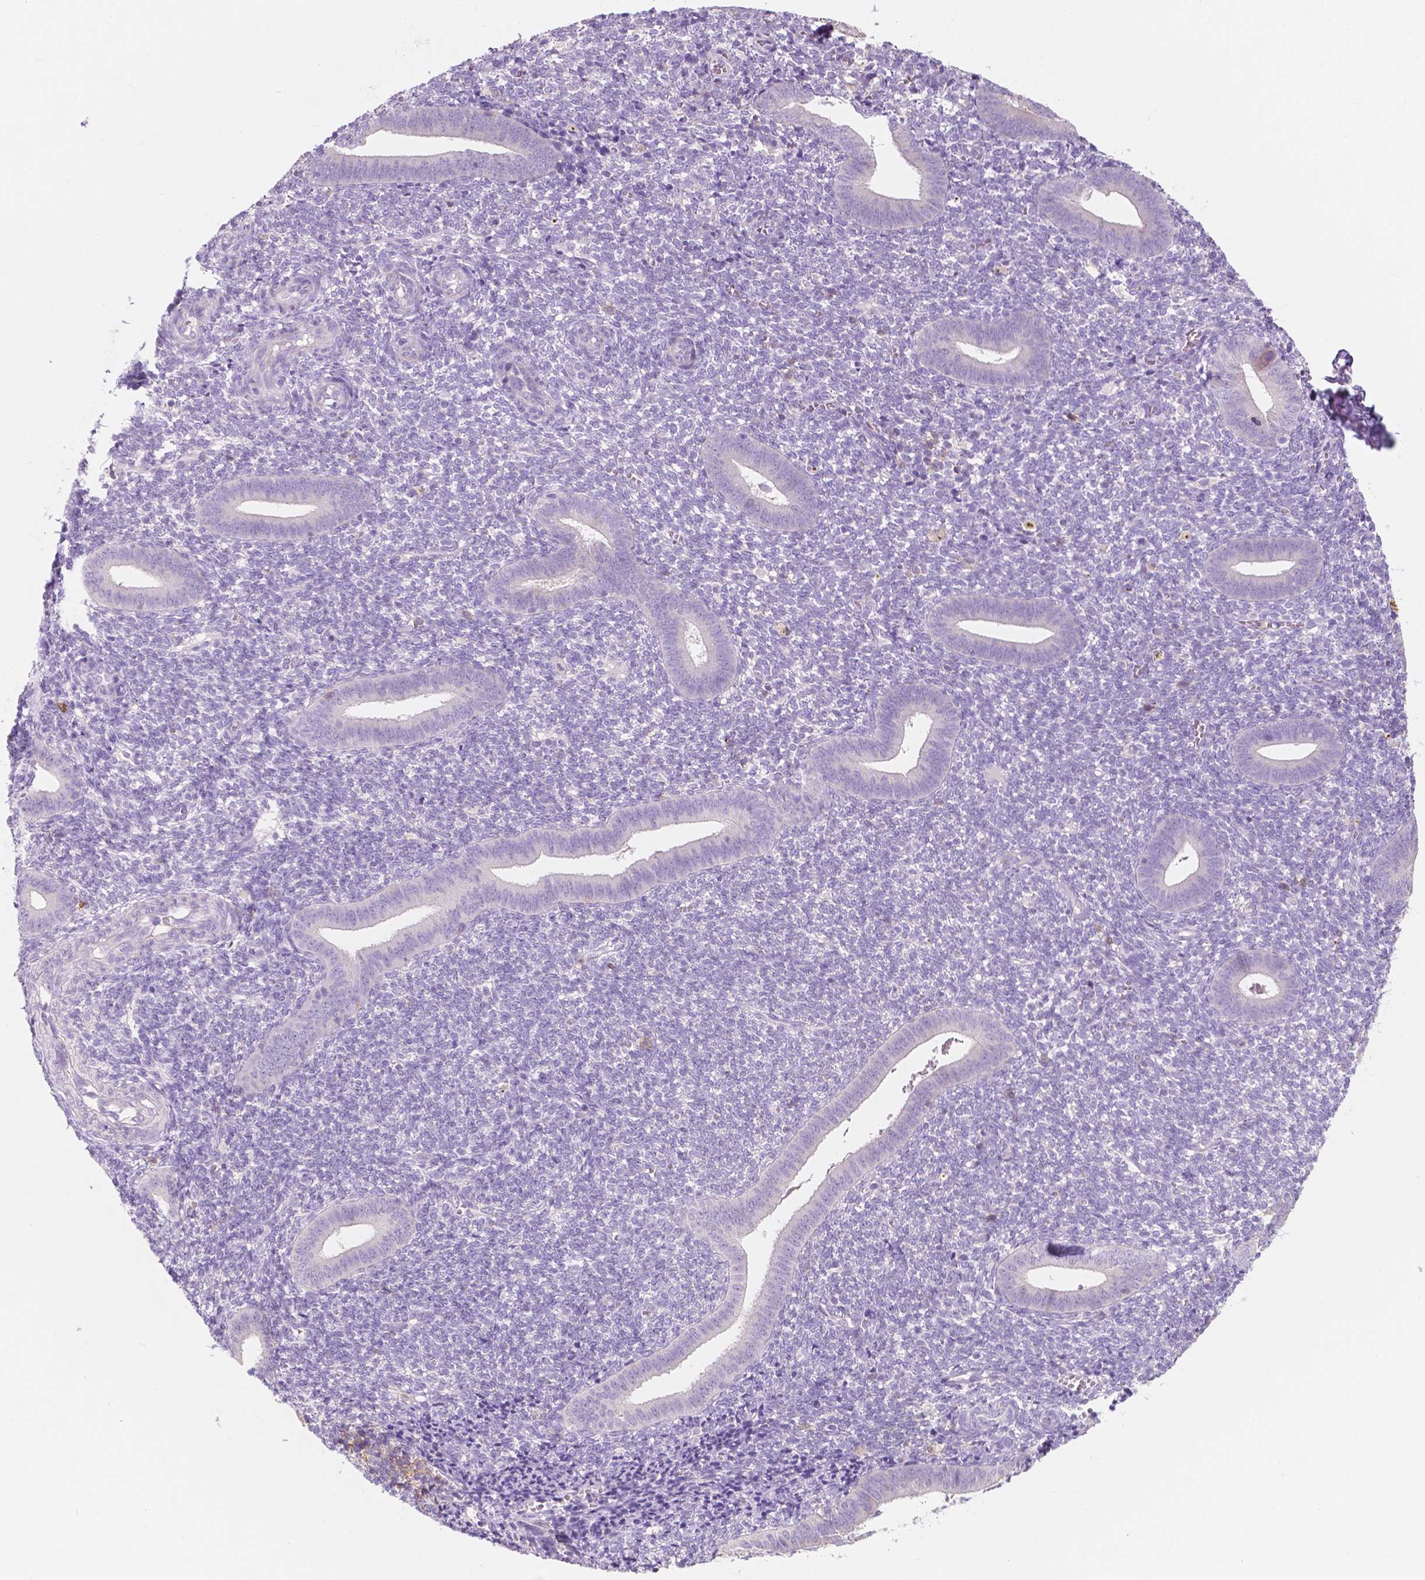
{"staining": {"intensity": "negative", "quantity": "none", "location": "none"}, "tissue": "endometrium", "cell_type": "Cells in endometrial stroma", "image_type": "normal", "snomed": [{"axis": "morphology", "description": "Normal tissue, NOS"}, {"axis": "topography", "description": "Endometrium"}], "caption": "Immunohistochemistry (IHC) image of benign endometrium: endometrium stained with DAB demonstrates no significant protein positivity in cells in endometrial stroma. (Immunohistochemistry, brightfield microscopy, high magnification).", "gene": "SEMA4A", "patient": {"sex": "female", "age": 25}}